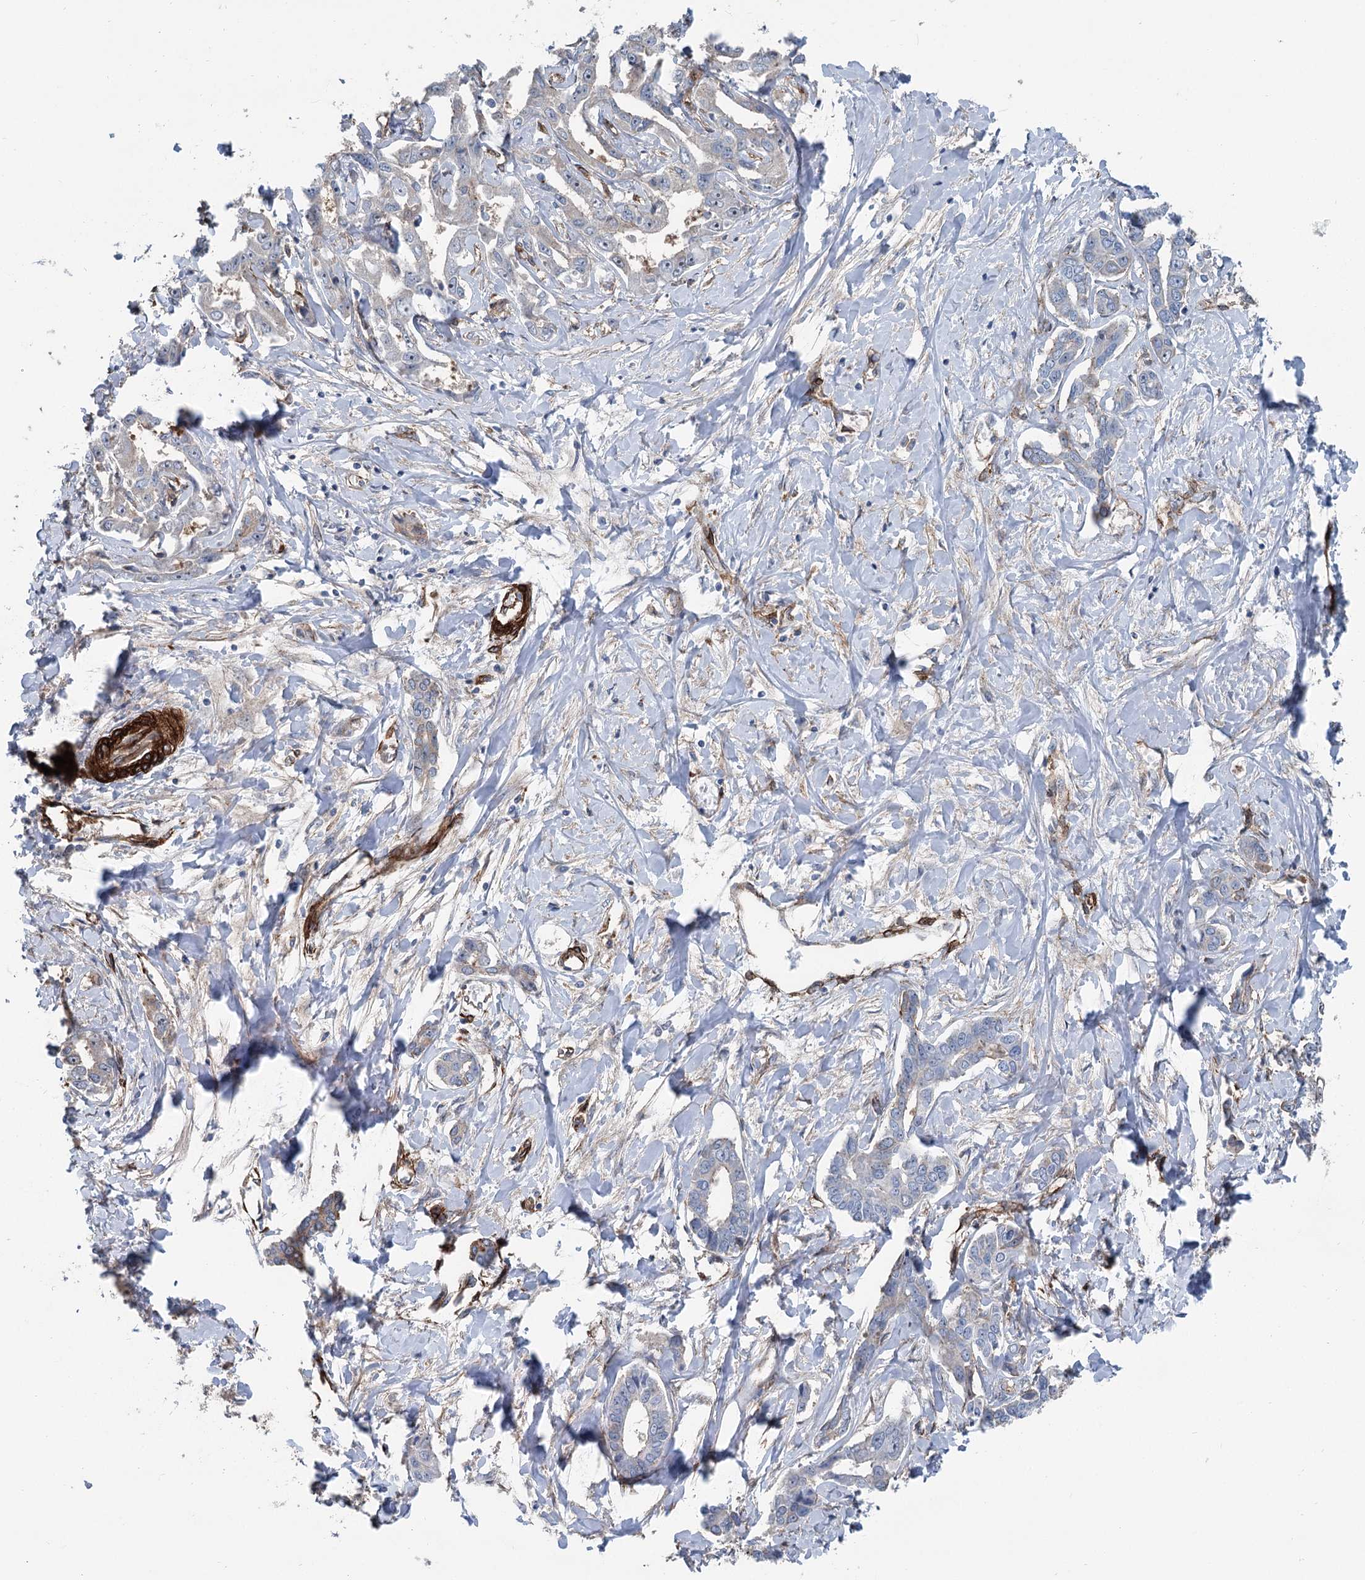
{"staining": {"intensity": "negative", "quantity": "none", "location": "none"}, "tissue": "liver cancer", "cell_type": "Tumor cells", "image_type": "cancer", "snomed": [{"axis": "morphology", "description": "Cholangiocarcinoma"}, {"axis": "topography", "description": "Liver"}], "caption": "Immunohistochemistry (IHC) photomicrograph of human liver cancer (cholangiocarcinoma) stained for a protein (brown), which displays no staining in tumor cells.", "gene": "IQSEC1", "patient": {"sex": "male", "age": 59}}